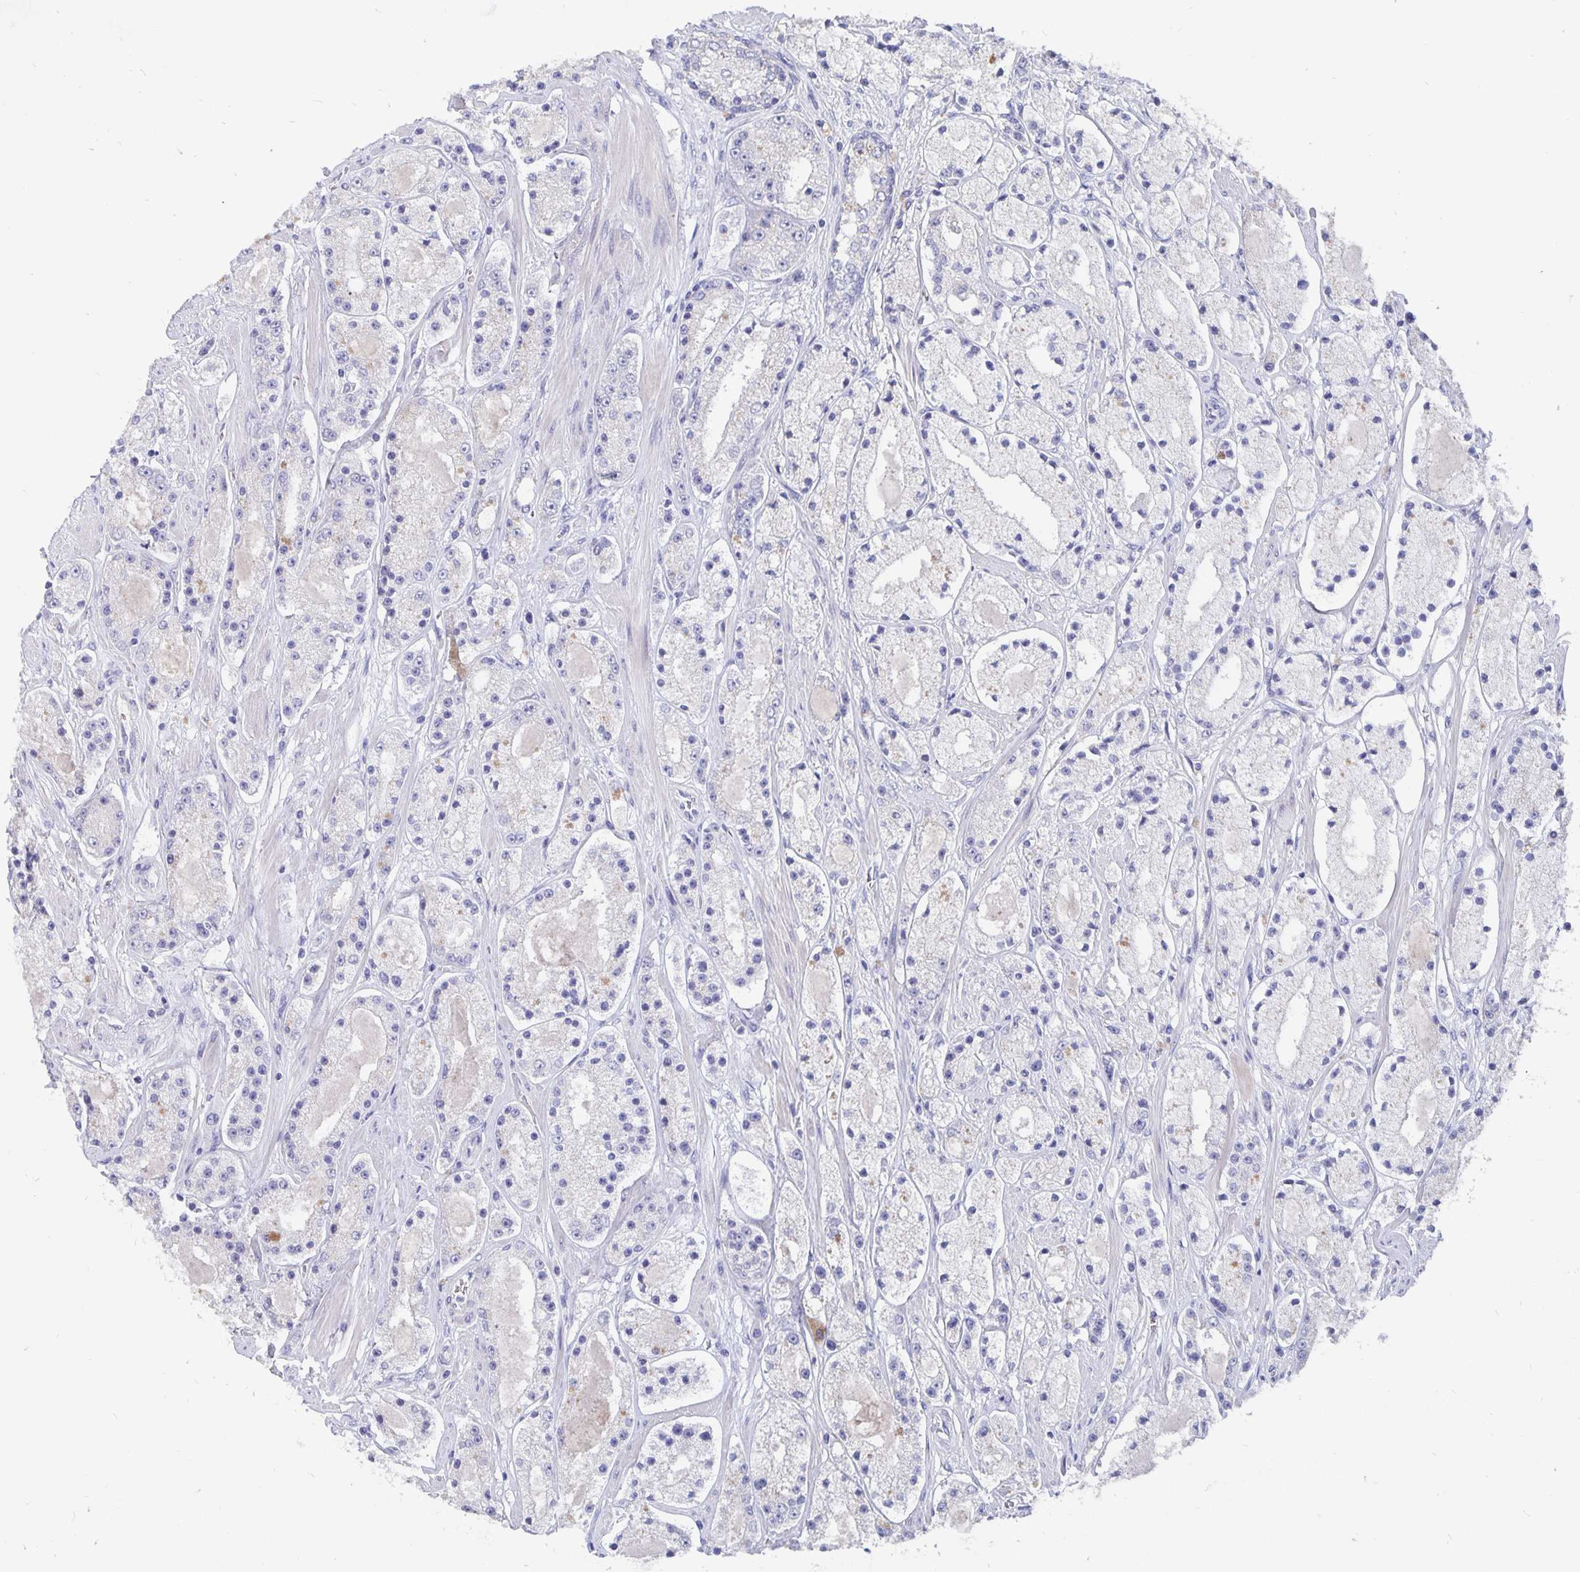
{"staining": {"intensity": "negative", "quantity": "none", "location": "none"}, "tissue": "prostate cancer", "cell_type": "Tumor cells", "image_type": "cancer", "snomed": [{"axis": "morphology", "description": "Adenocarcinoma, High grade"}, {"axis": "topography", "description": "Prostate"}], "caption": "Immunohistochemistry of high-grade adenocarcinoma (prostate) reveals no expression in tumor cells.", "gene": "SMOC1", "patient": {"sex": "male", "age": 67}}